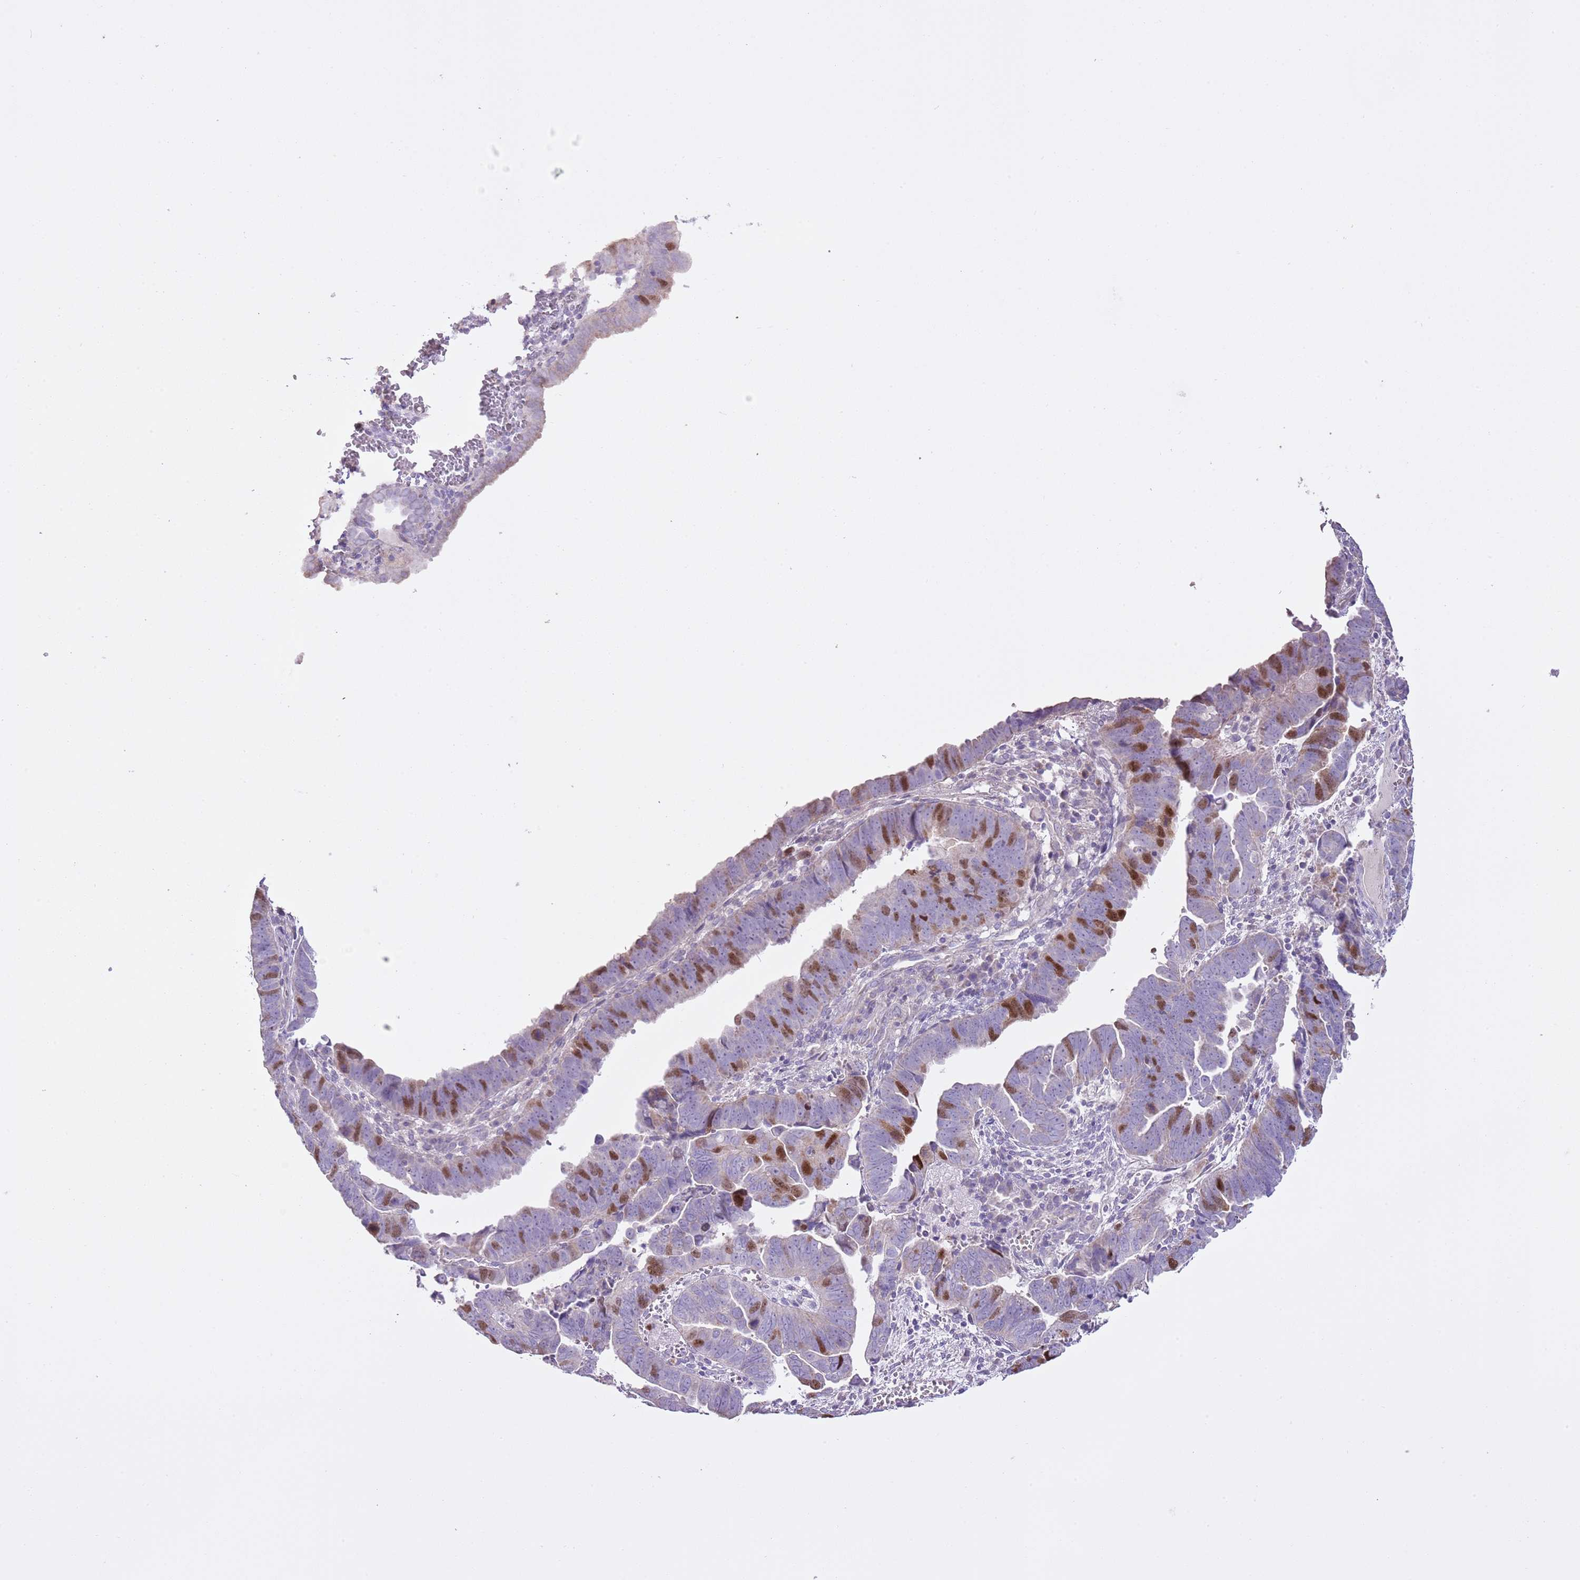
{"staining": {"intensity": "moderate", "quantity": "25%-75%", "location": "nuclear"}, "tissue": "endometrial cancer", "cell_type": "Tumor cells", "image_type": "cancer", "snomed": [{"axis": "morphology", "description": "Adenocarcinoma, NOS"}, {"axis": "topography", "description": "Endometrium"}], "caption": "A brown stain highlights moderate nuclear positivity of a protein in human endometrial cancer (adenocarcinoma) tumor cells.", "gene": "GMNN", "patient": {"sex": "female", "age": 75}}